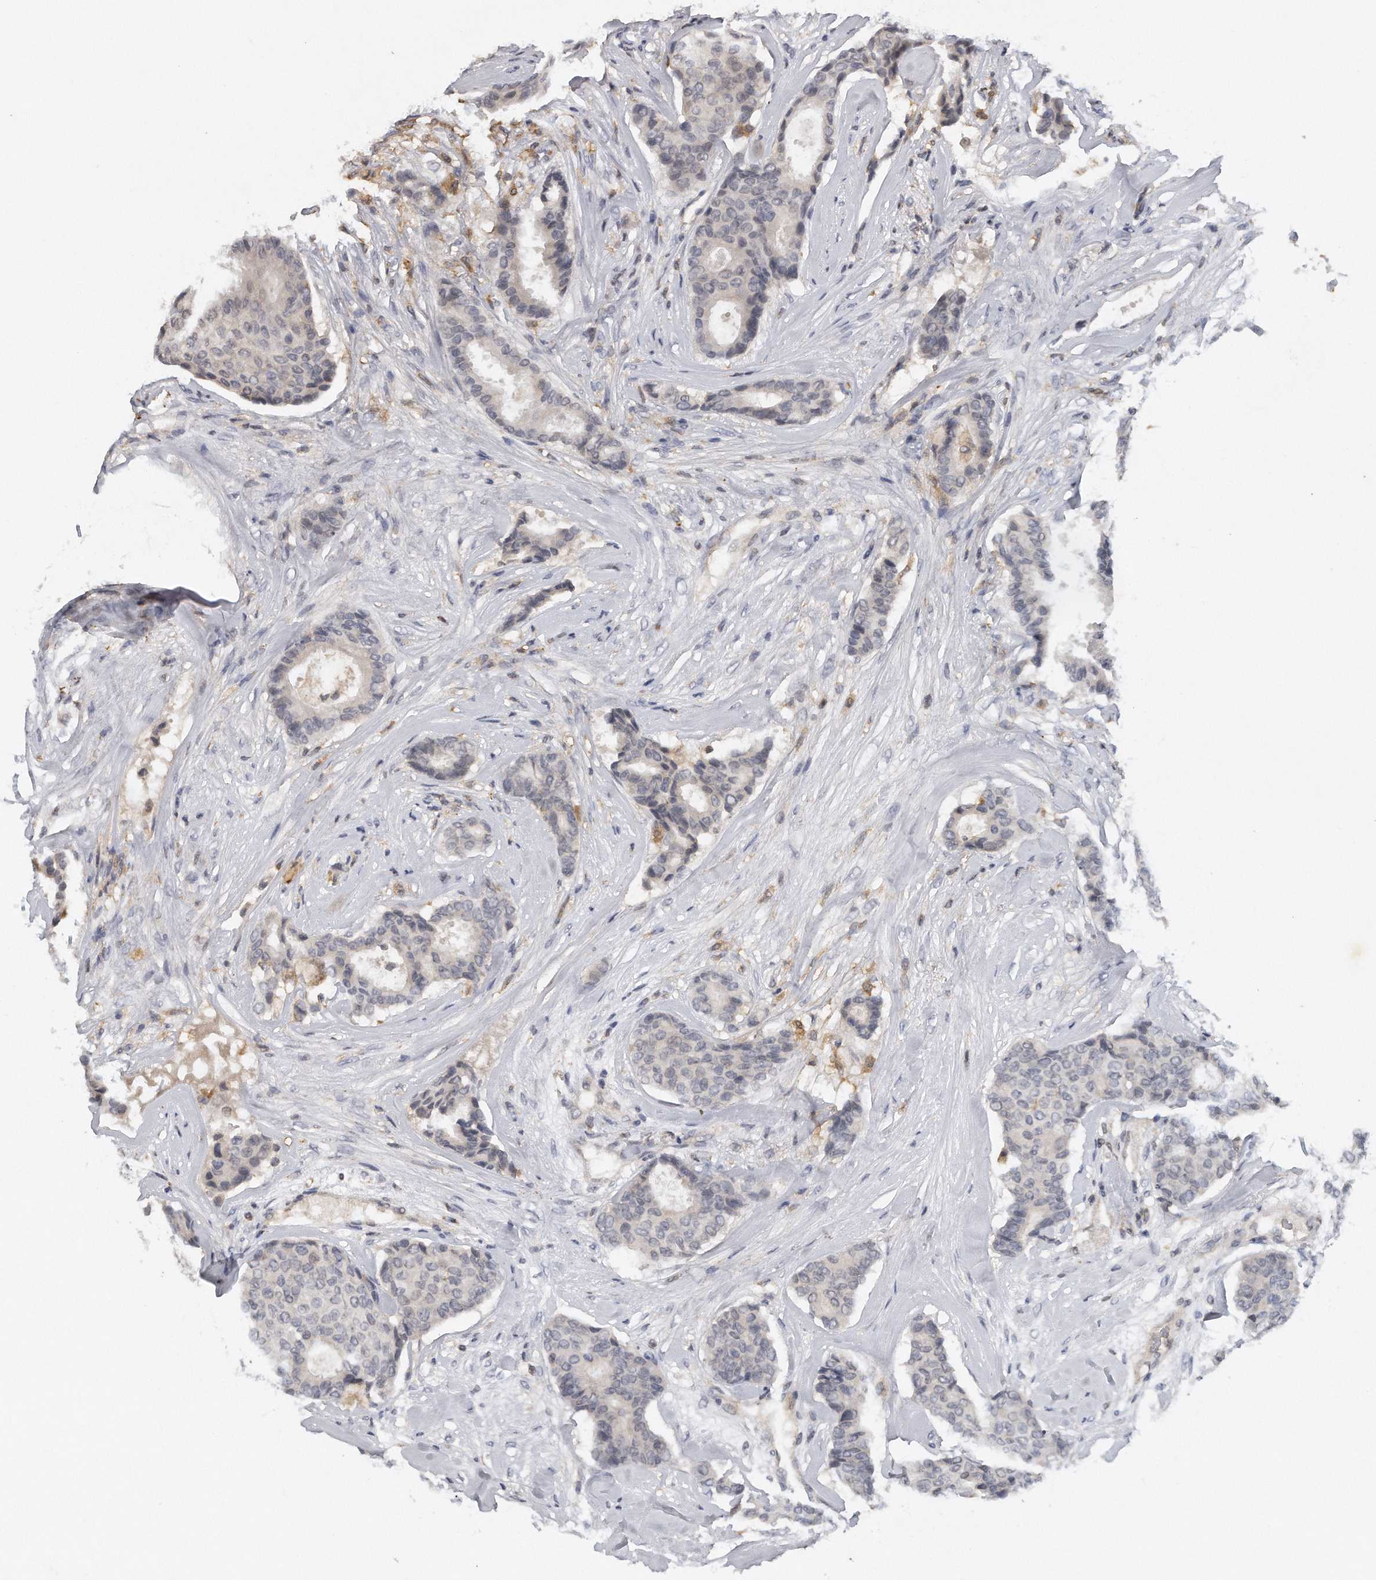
{"staining": {"intensity": "negative", "quantity": "none", "location": "none"}, "tissue": "breast cancer", "cell_type": "Tumor cells", "image_type": "cancer", "snomed": [{"axis": "morphology", "description": "Duct carcinoma"}, {"axis": "topography", "description": "Breast"}], "caption": "The IHC histopathology image has no significant expression in tumor cells of breast cancer tissue.", "gene": "CAMK1", "patient": {"sex": "female", "age": 75}}